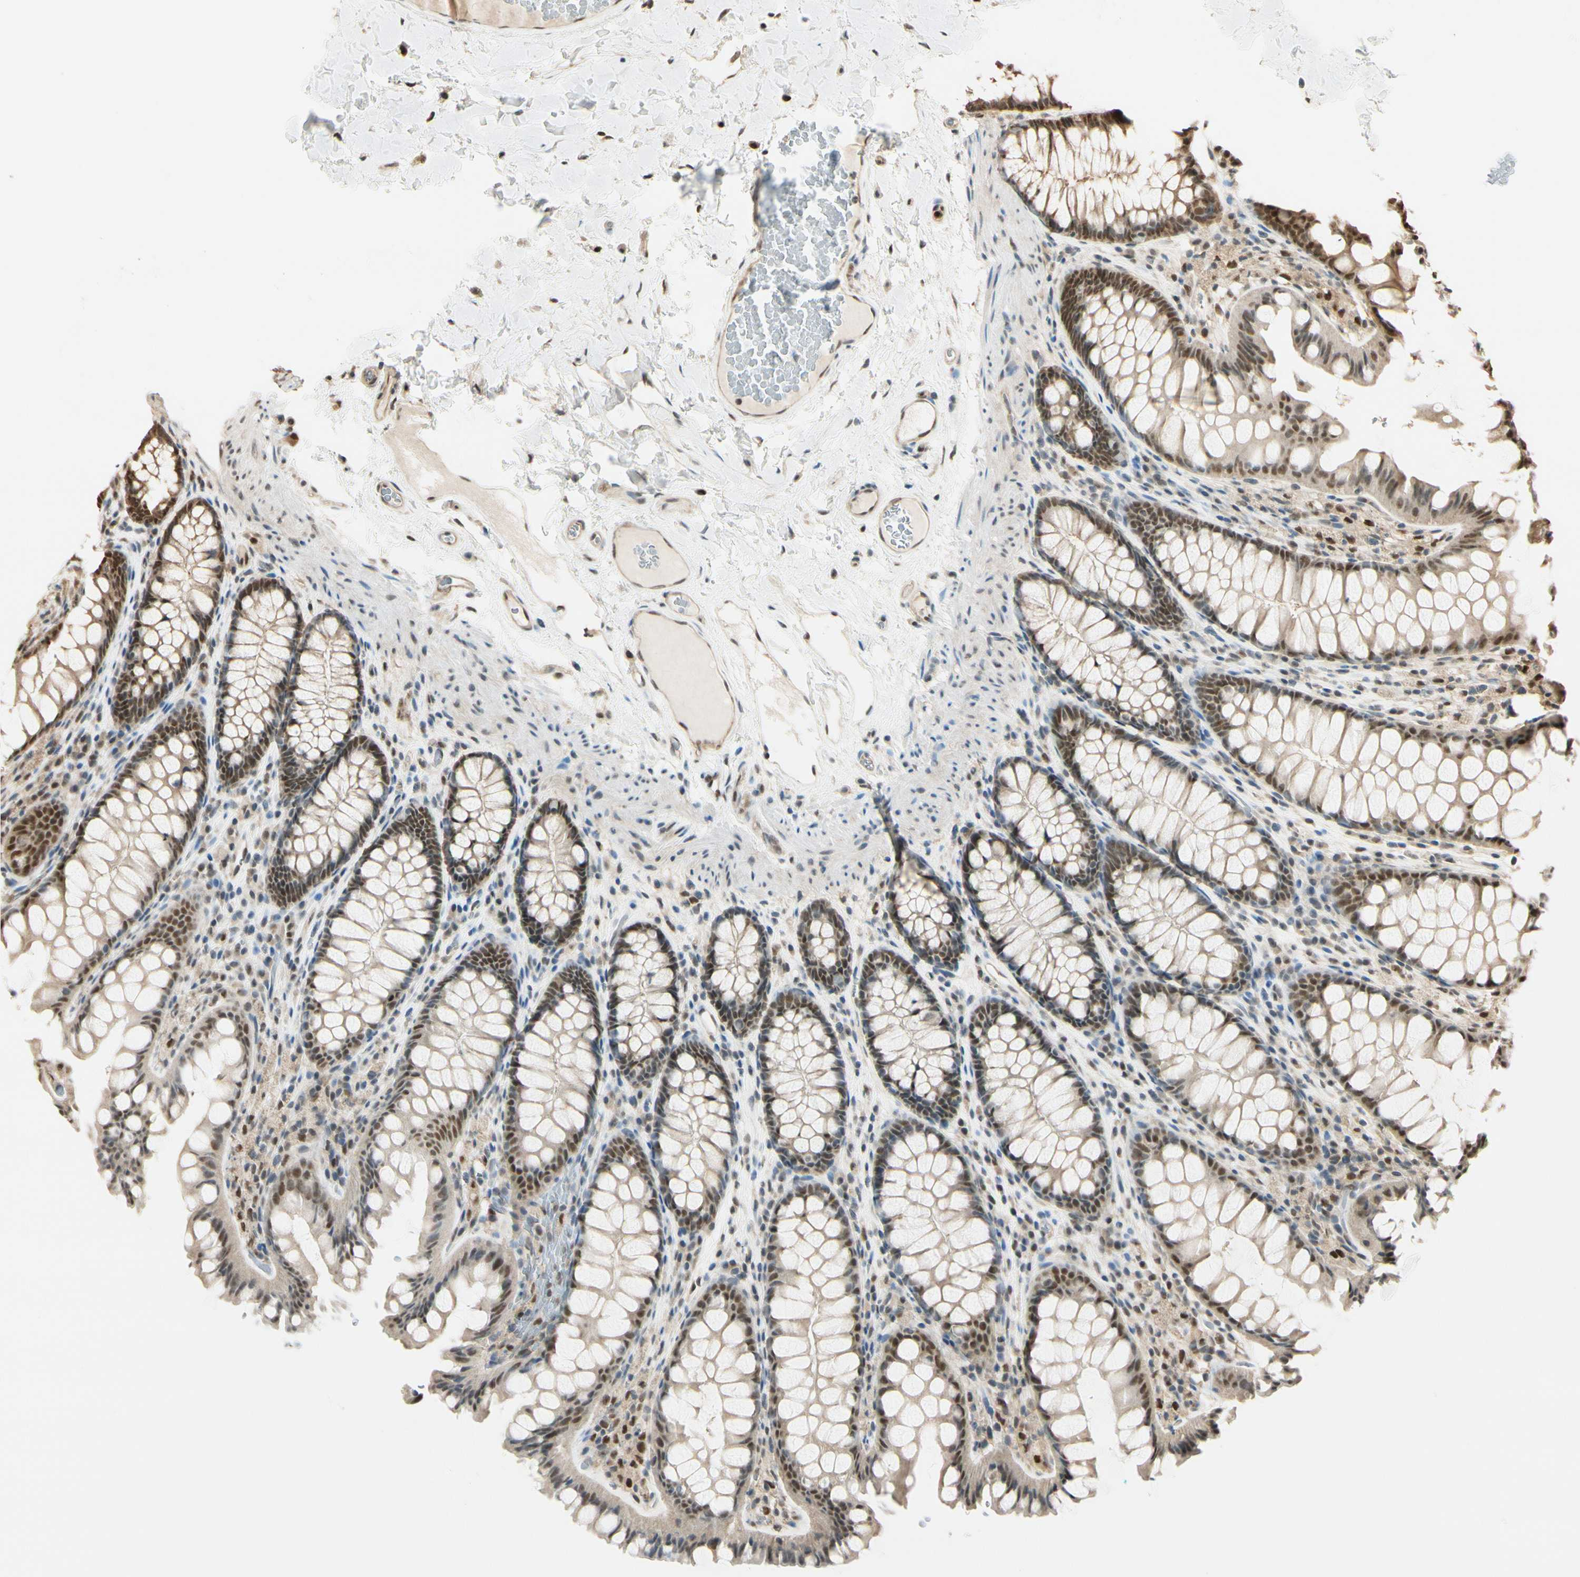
{"staining": {"intensity": "moderate", "quantity": ">75%", "location": "nuclear"}, "tissue": "colon", "cell_type": "Endothelial cells", "image_type": "normal", "snomed": [{"axis": "morphology", "description": "Normal tissue, NOS"}, {"axis": "topography", "description": "Colon"}], "caption": "Immunohistochemistry (IHC) of benign human colon demonstrates medium levels of moderate nuclear expression in about >75% of endothelial cells.", "gene": "HSF1", "patient": {"sex": "female", "age": 55}}